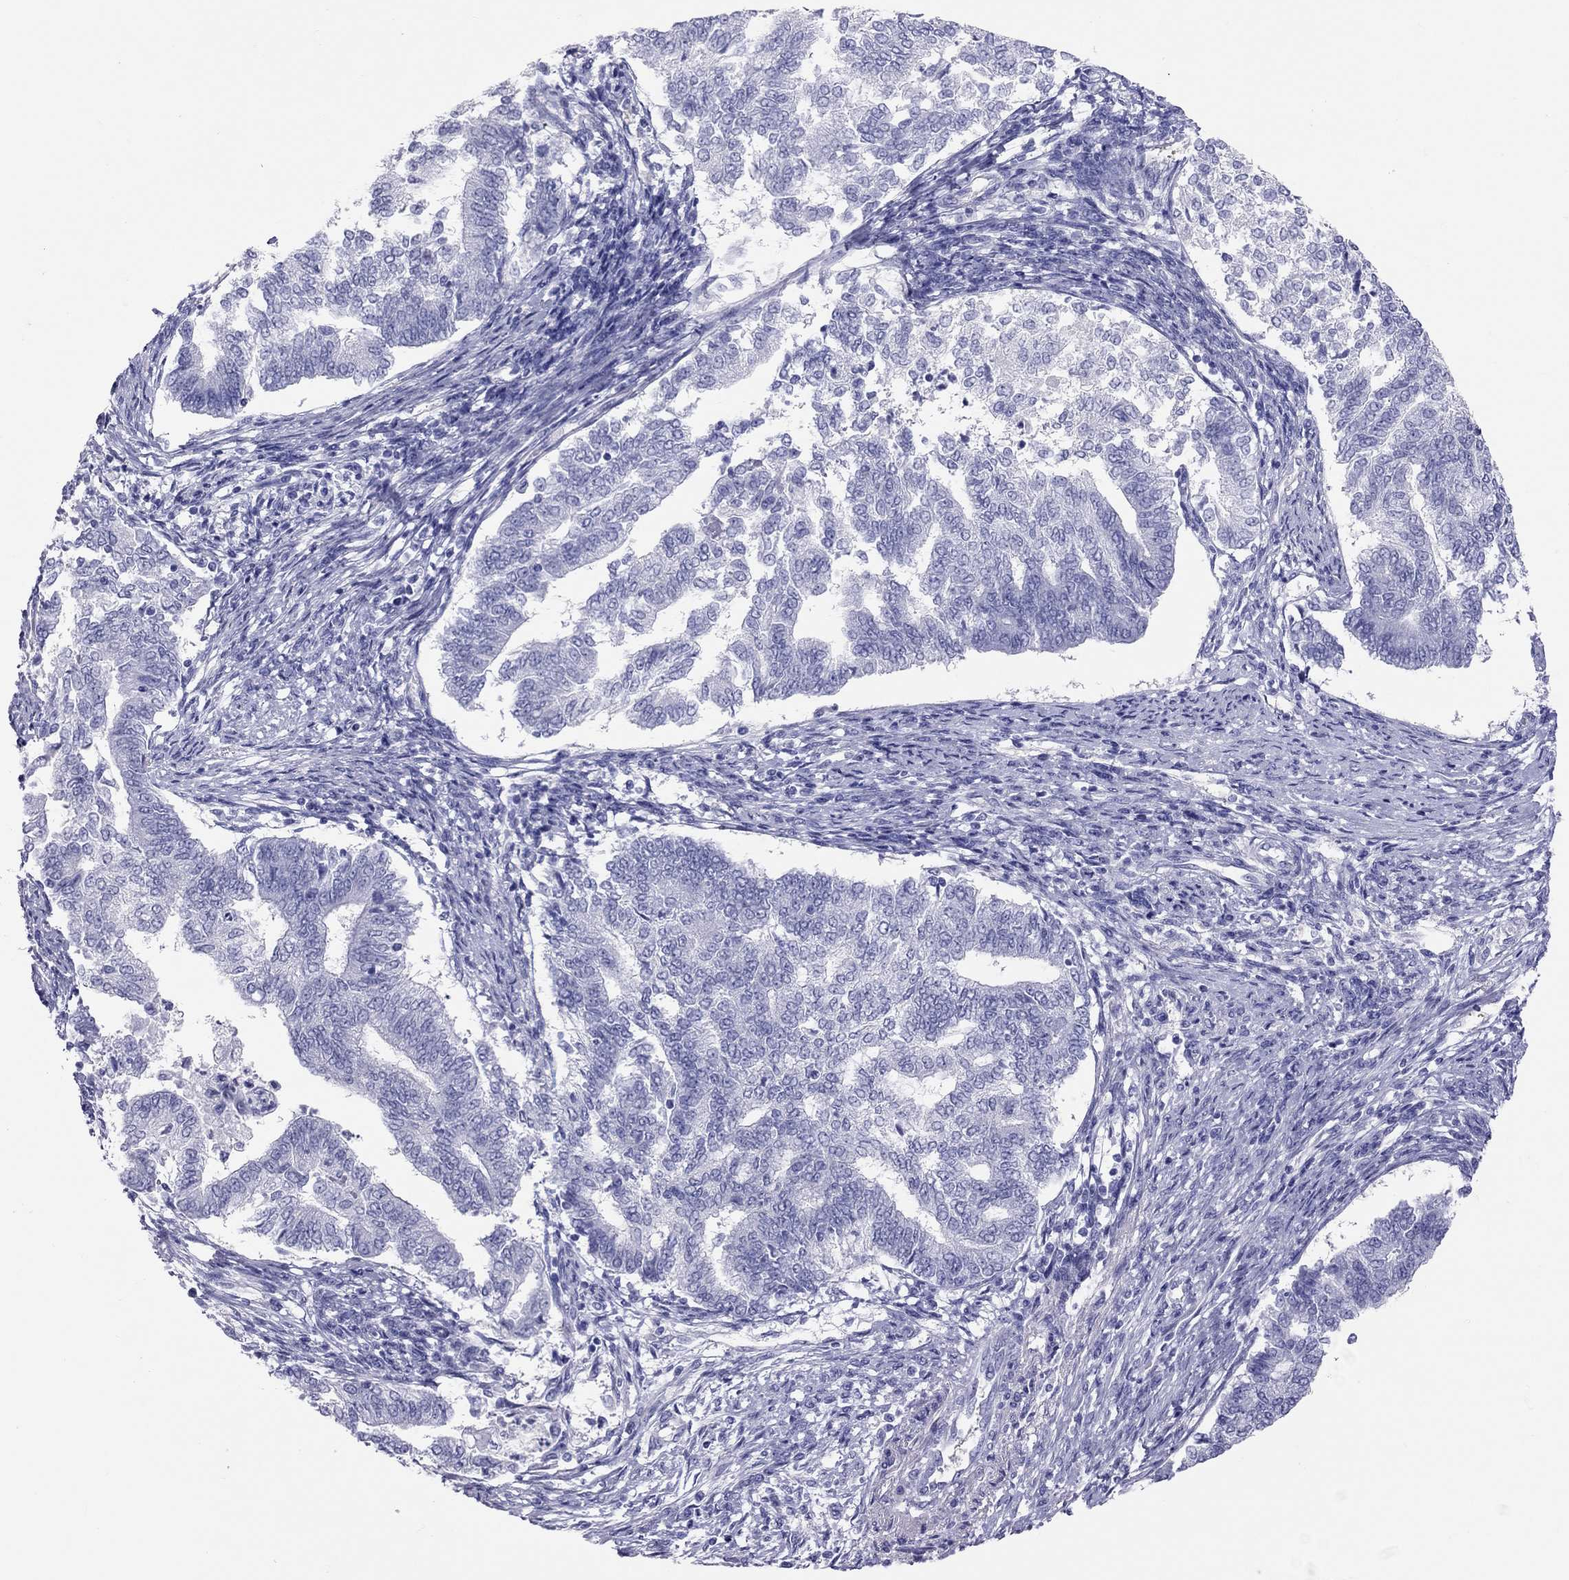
{"staining": {"intensity": "negative", "quantity": "none", "location": "none"}, "tissue": "endometrial cancer", "cell_type": "Tumor cells", "image_type": "cancer", "snomed": [{"axis": "morphology", "description": "Adenocarcinoma, NOS"}, {"axis": "topography", "description": "Endometrium"}], "caption": "Endometrial adenocarcinoma was stained to show a protein in brown. There is no significant staining in tumor cells.", "gene": "PSMB11", "patient": {"sex": "female", "age": 65}}